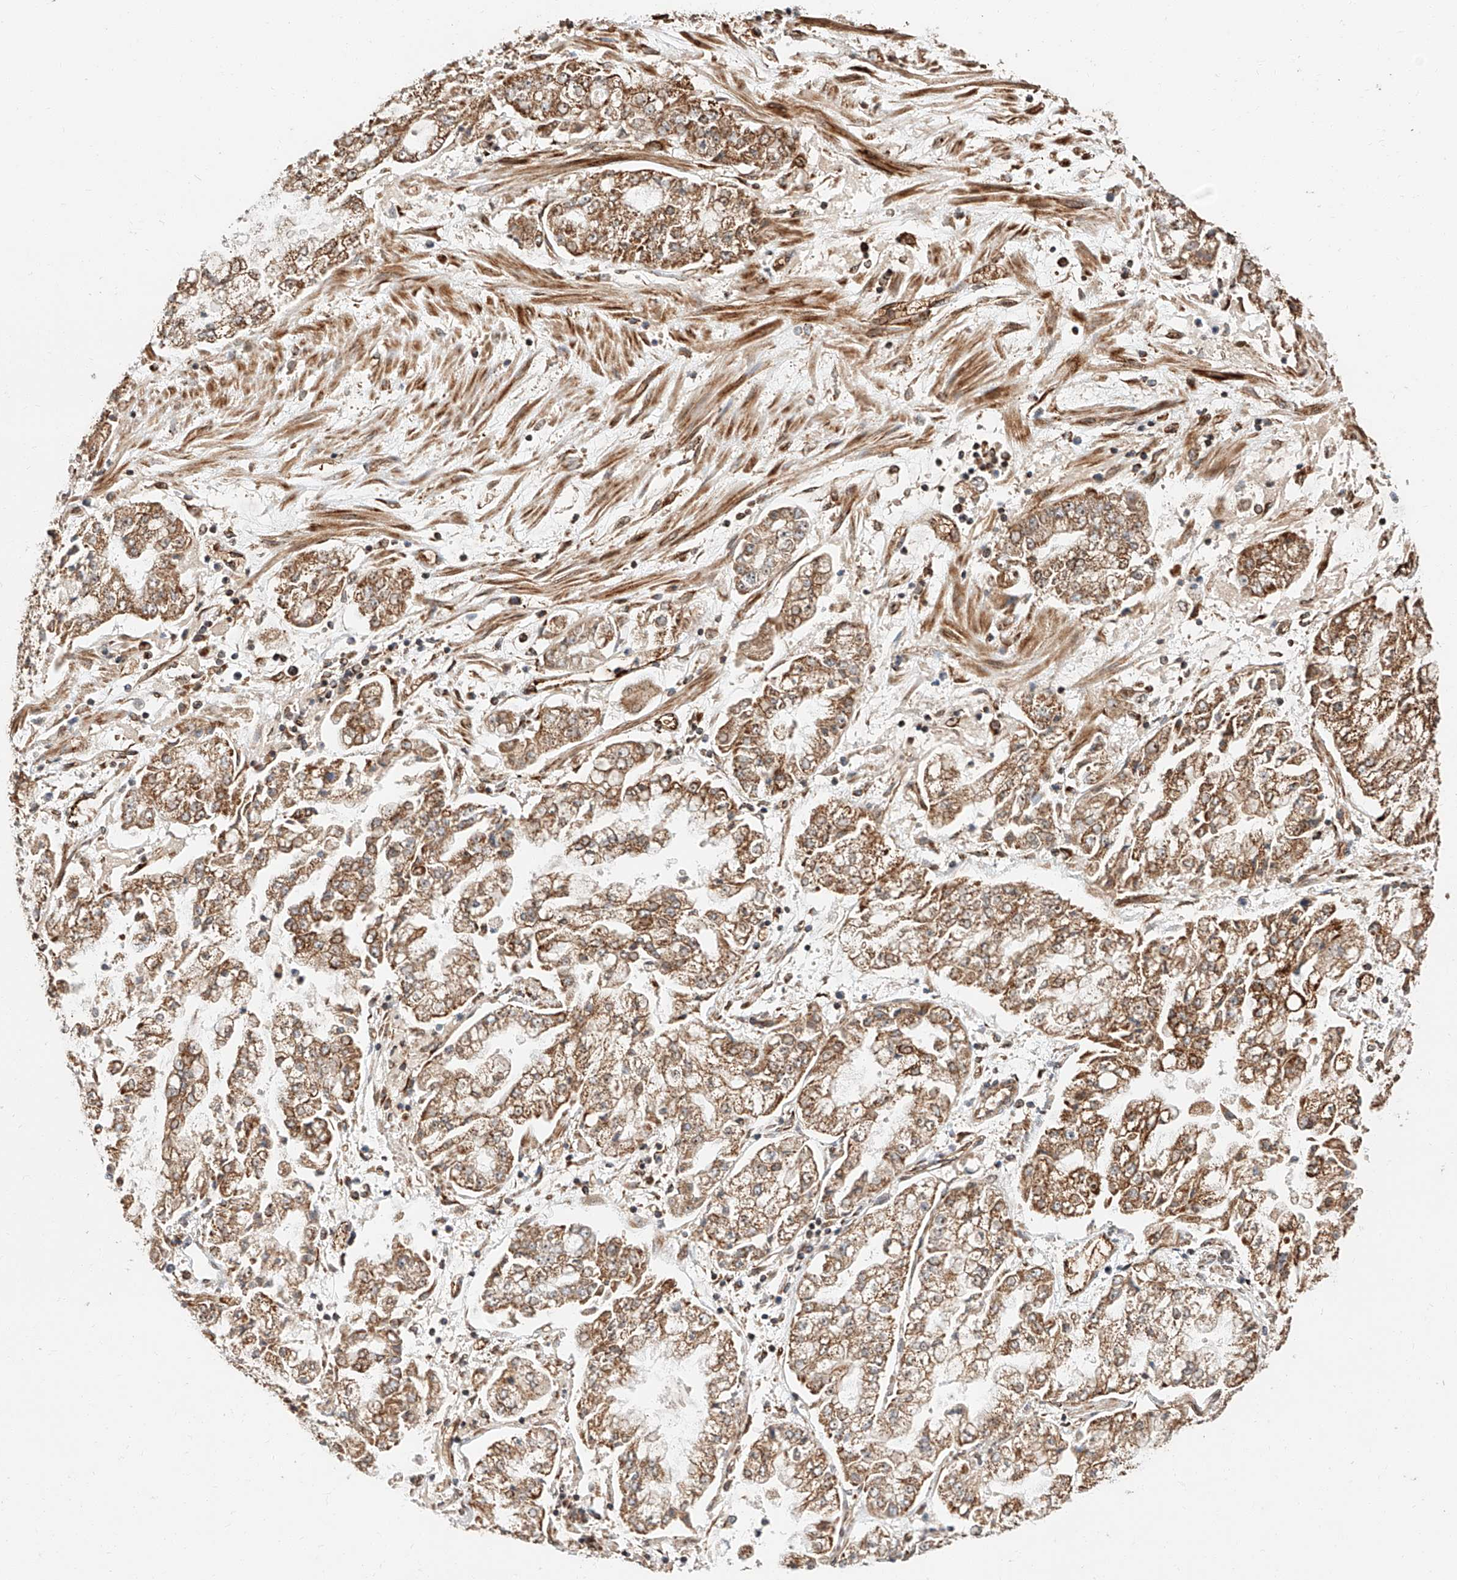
{"staining": {"intensity": "moderate", "quantity": ">75%", "location": "cytoplasmic/membranous"}, "tissue": "stomach cancer", "cell_type": "Tumor cells", "image_type": "cancer", "snomed": [{"axis": "morphology", "description": "Adenocarcinoma, NOS"}, {"axis": "topography", "description": "Stomach"}], "caption": "Immunohistochemistry micrograph of neoplastic tissue: stomach cancer stained using IHC reveals medium levels of moderate protein expression localized specifically in the cytoplasmic/membranous of tumor cells, appearing as a cytoplasmic/membranous brown color.", "gene": "THTPA", "patient": {"sex": "male", "age": 76}}